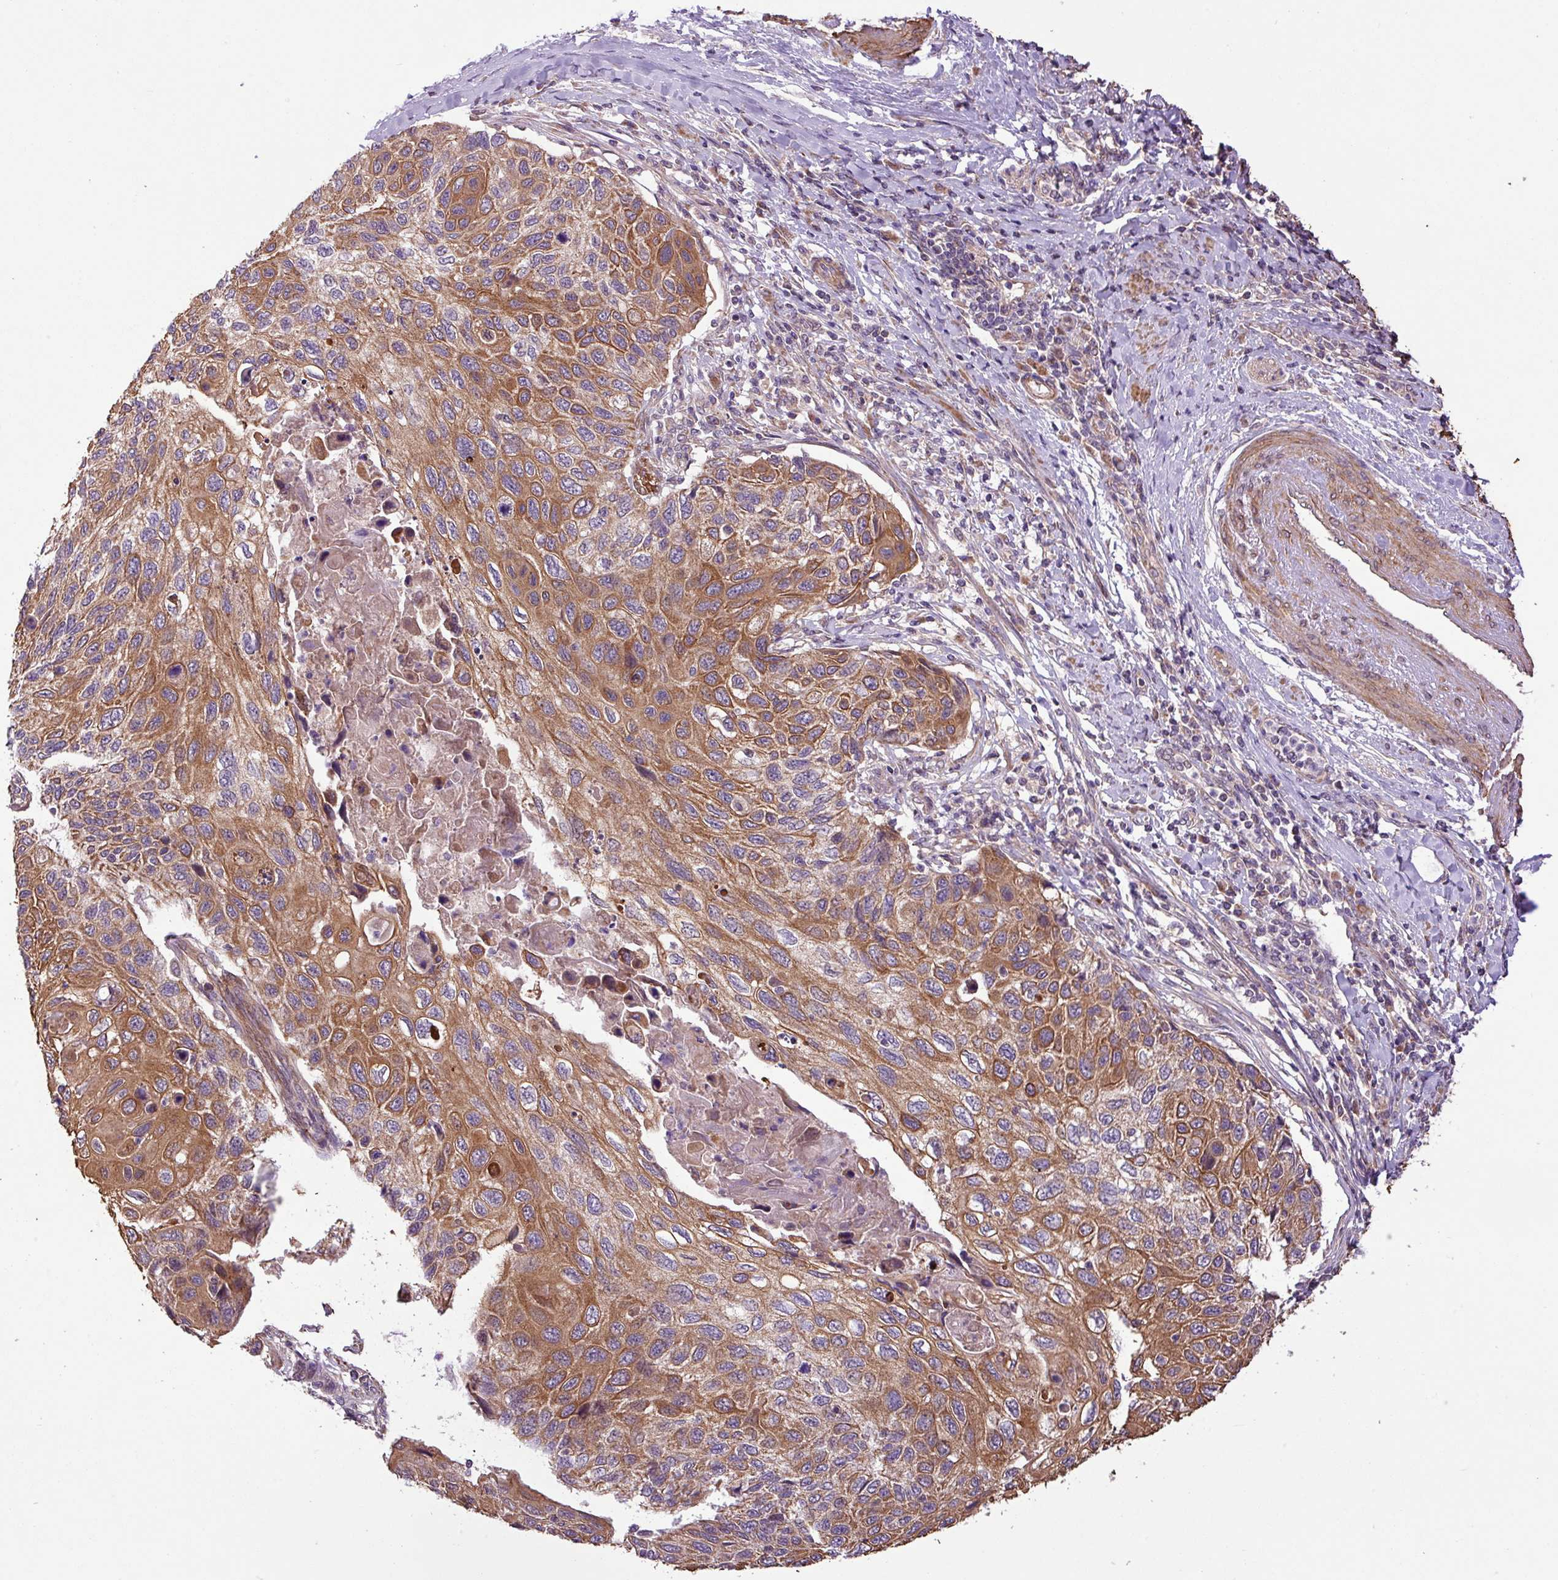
{"staining": {"intensity": "moderate", "quantity": ">75%", "location": "cytoplasmic/membranous"}, "tissue": "cervical cancer", "cell_type": "Tumor cells", "image_type": "cancer", "snomed": [{"axis": "morphology", "description": "Squamous cell carcinoma, NOS"}, {"axis": "topography", "description": "Cervix"}], "caption": "Cervical squamous cell carcinoma was stained to show a protein in brown. There is medium levels of moderate cytoplasmic/membranous positivity in approximately >75% of tumor cells. (IHC, brightfield microscopy, high magnification).", "gene": "TIMM10B", "patient": {"sex": "female", "age": 70}}